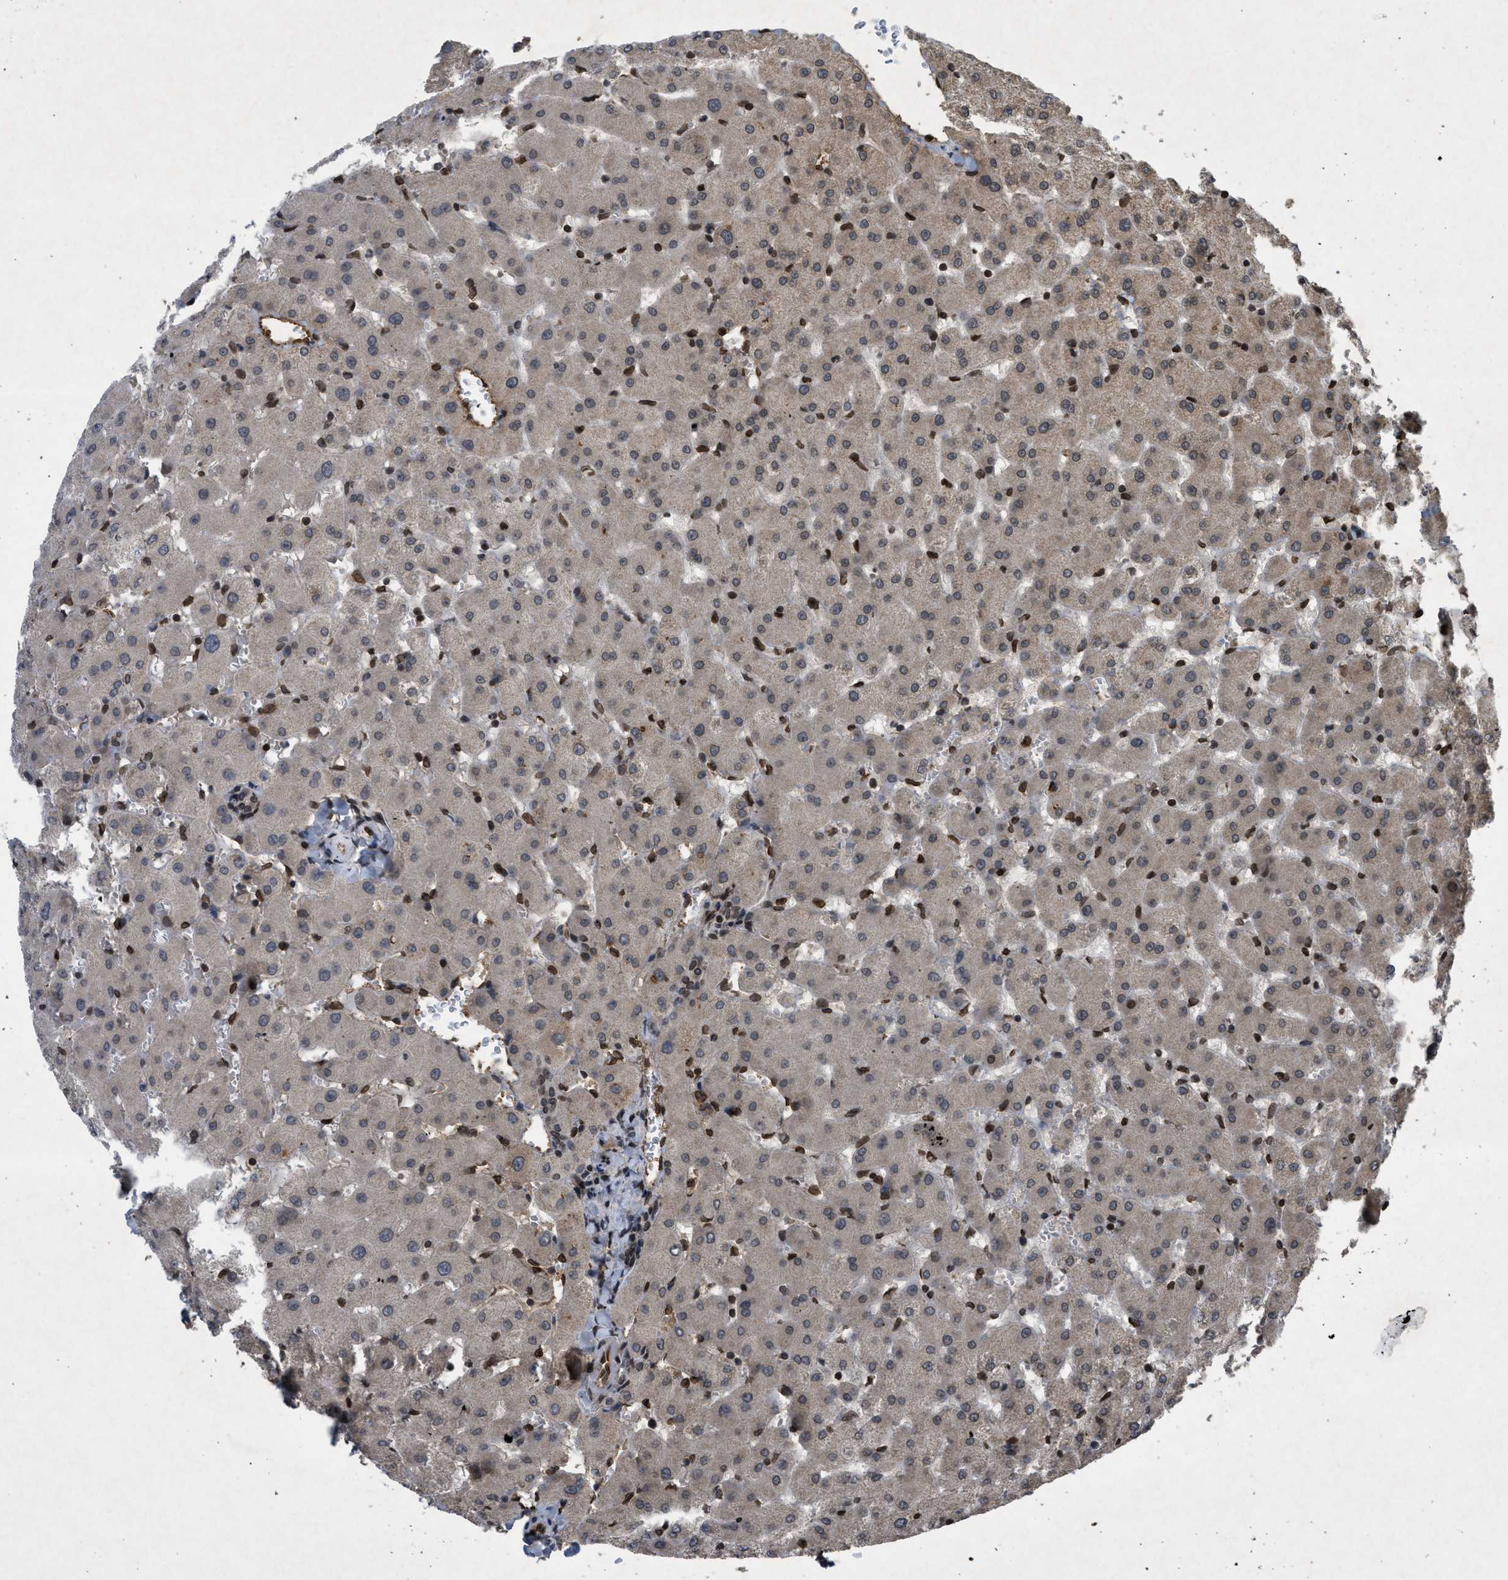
{"staining": {"intensity": "moderate", "quantity": ">75%", "location": "nuclear"}, "tissue": "liver", "cell_type": "Cholangiocytes", "image_type": "normal", "snomed": [{"axis": "morphology", "description": "Normal tissue, NOS"}, {"axis": "topography", "description": "Liver"}], "caption": "Liver stained with IHC displays moderate nuclear expression in about >75% of cholangiocytes.", "gene": "CRY1", "patient": {"sex": "female", "age": 63}}